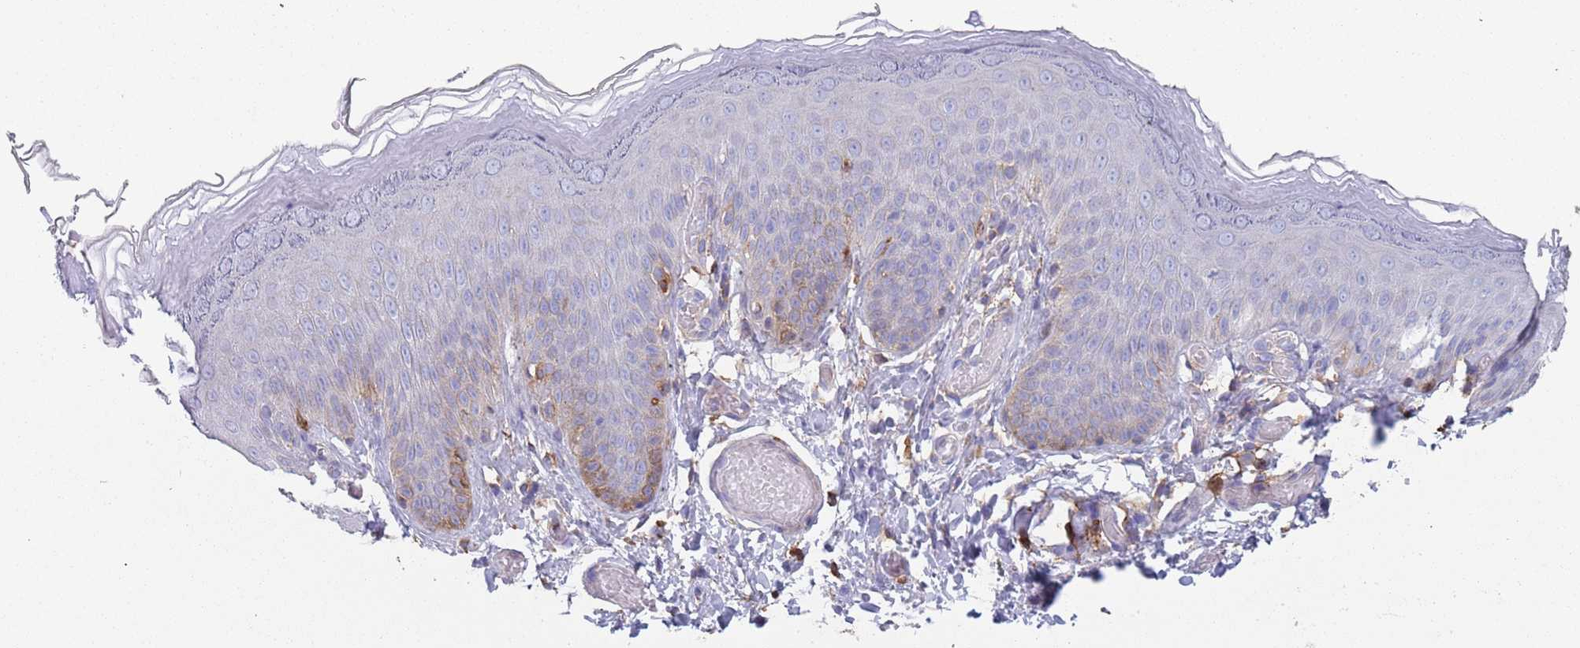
{"staining": {"intensity": "weak", "quantity": "<25%", "location": "cytoplasmic/membranous"}, "tissue": "skin", "cell_type": "Epidermal cells", "image_type": "normal", "snomed": [{"axis": "morphology", "description": "Normal tissue, NOS"}, {"axis": "topography", "description": "Anal"}], "caption": "Immunohistochemical staining of normal skin displays no significant expression in epidermal cells. (DAB (3,3'-diaminobenzidine) immunohistochemistry with hematoxylin counter stain).", "gene": "RNF144A", "patient": {"sex": "female", "age": 40}}